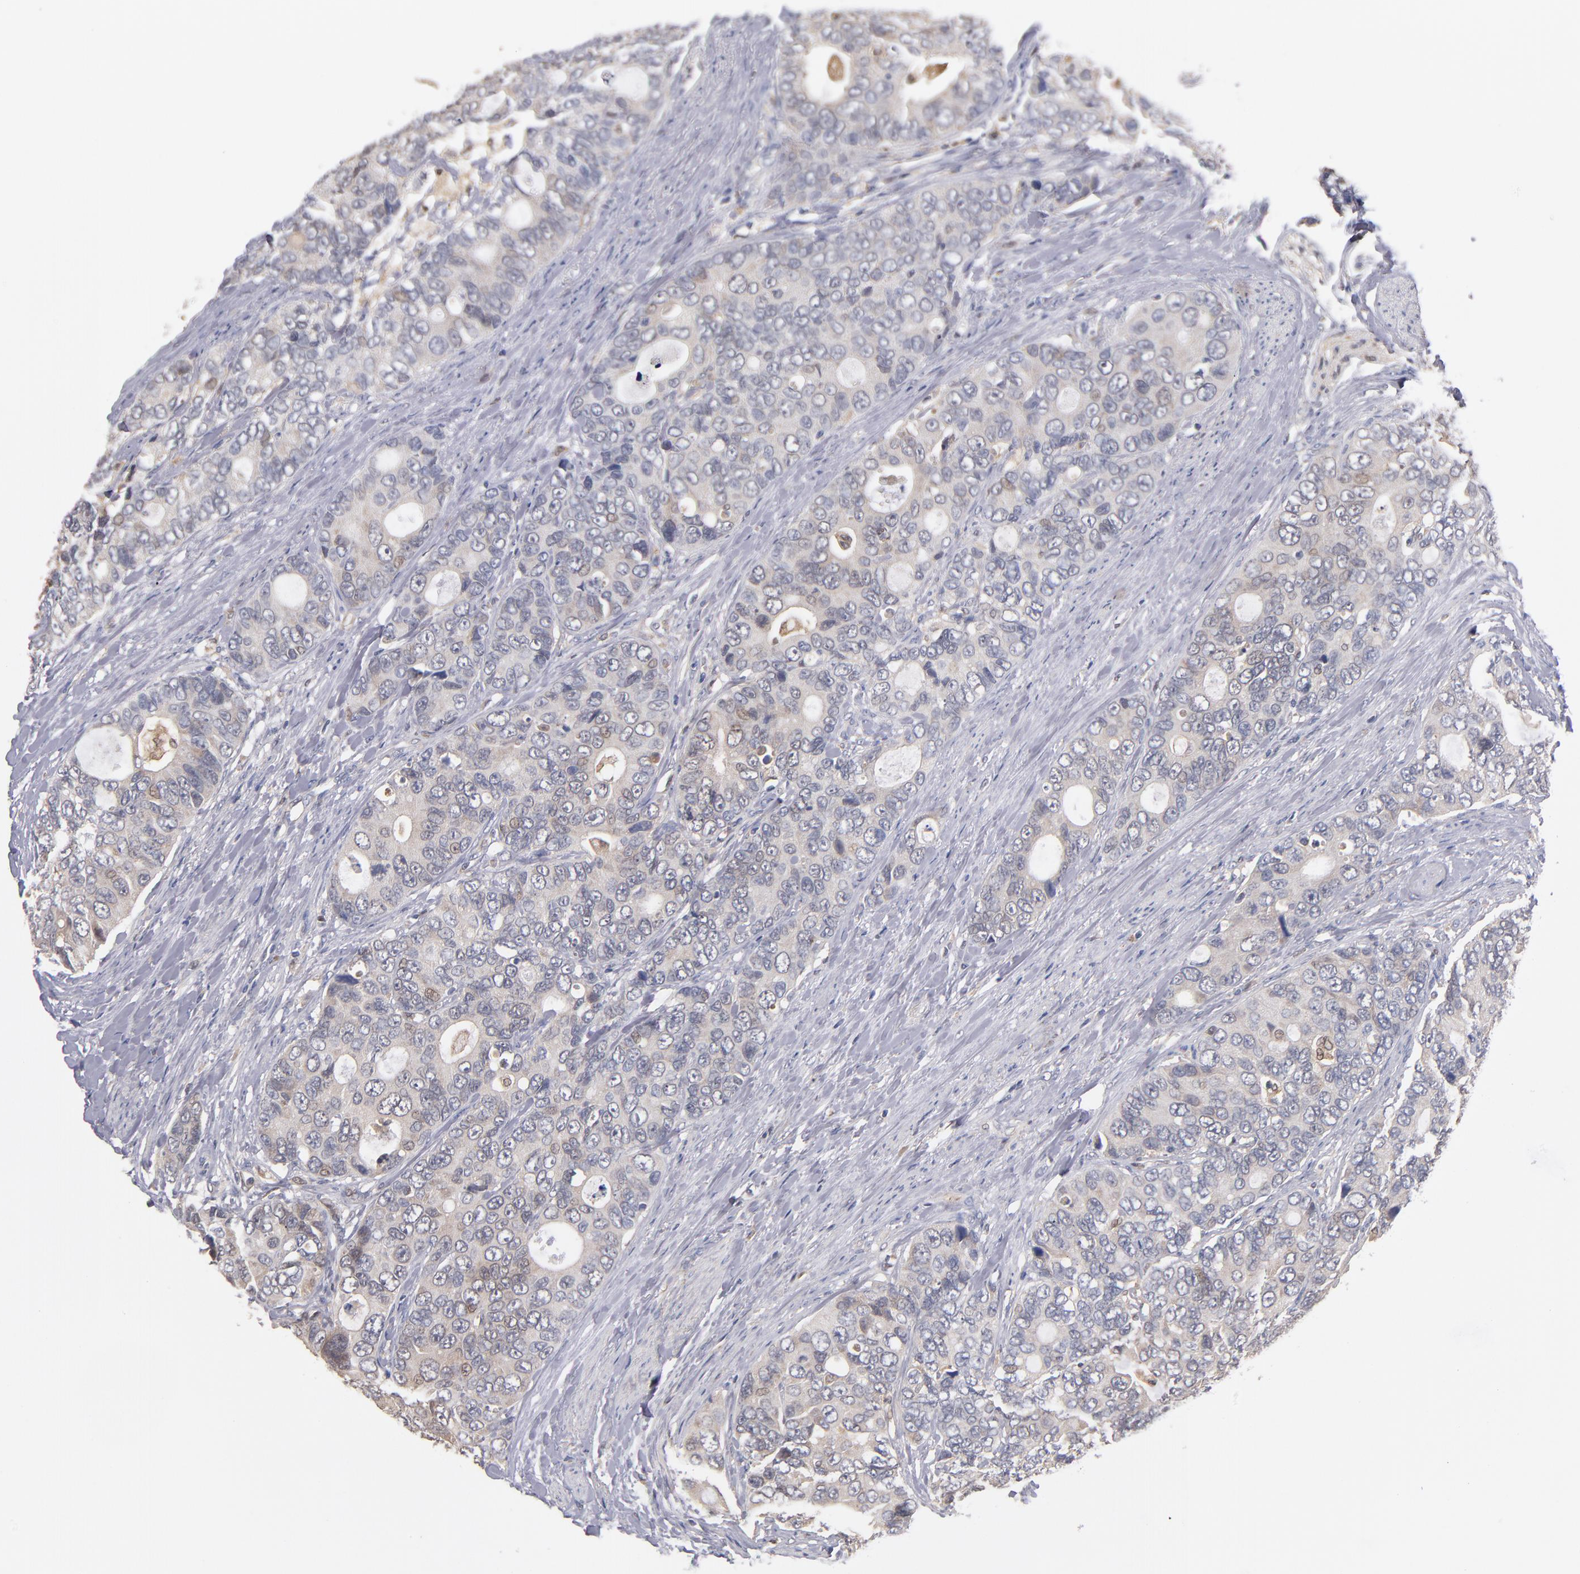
{"staining": {"intensity": "weak", "quantity": "25%-75%", "location": "cytoplasmic/membranous"}, "tissue": "colorectal cancer", "cell_type": "Tumor cells", "image_type": "cancer", "snomed": [{"axis": "morphology", "description": "Adenocarcinoma, NOS"}, {"axis": "topography", "description": "Rectum"}], "caption": "A brown stain labels weak cytoplasmic/membranous positivity of a protein in human adenocarcinoma (colorectal) tumor cells.", "gene": "GMFG", "patient": {"sex": "female", "age": 67}}